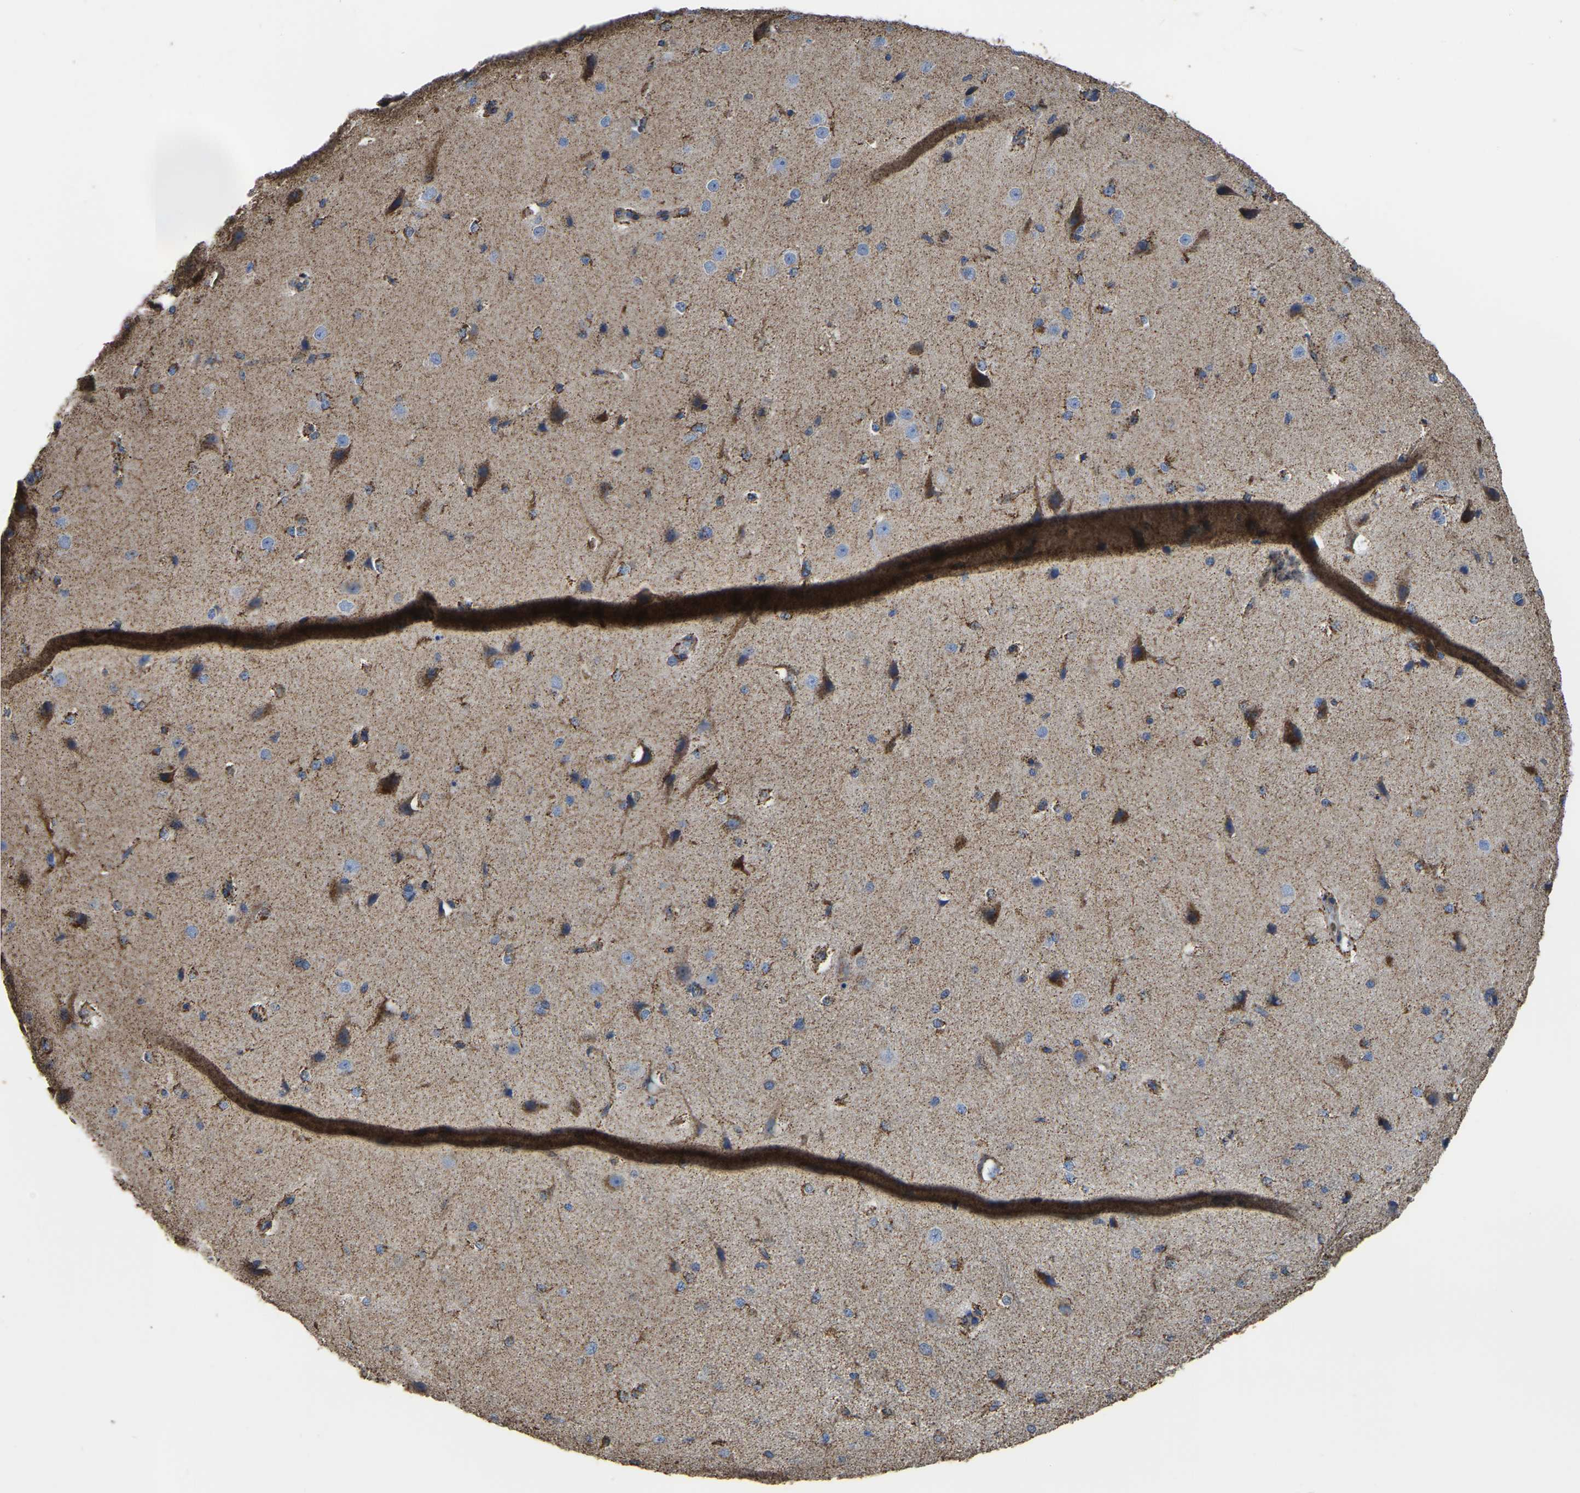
{"staining": {"intensity": "moderate", "quantity": ">75%", "location": "cytoplasmic/membranous"}, "tissue": "cerebral cortex", "cell_type": "Endothelial cells", "image_type": "normal", "snomed": [{"axis": "morphology", "description": "Normal tissue, NOS"}, {"axis": "morphology", "description": "Developmental malformation"}, {"axis": "topography", "description": "Cerebral cortex"}], "caption": "A high-resolution histopathology image shows immunohistochemistry (IHC) staining of normal cerebral cortex, which displays moderate cytoplasmic/membranous positivity in approximately >75% of endothelial cells. The protein is stained brown, and the nuclei are stained in blue (DAB (3,3'-diaminobenzidine) IHC with brightfield microscopy, high magnification).", "gene": "ETFA", "patient": {"sex": "female", "age": 30}}